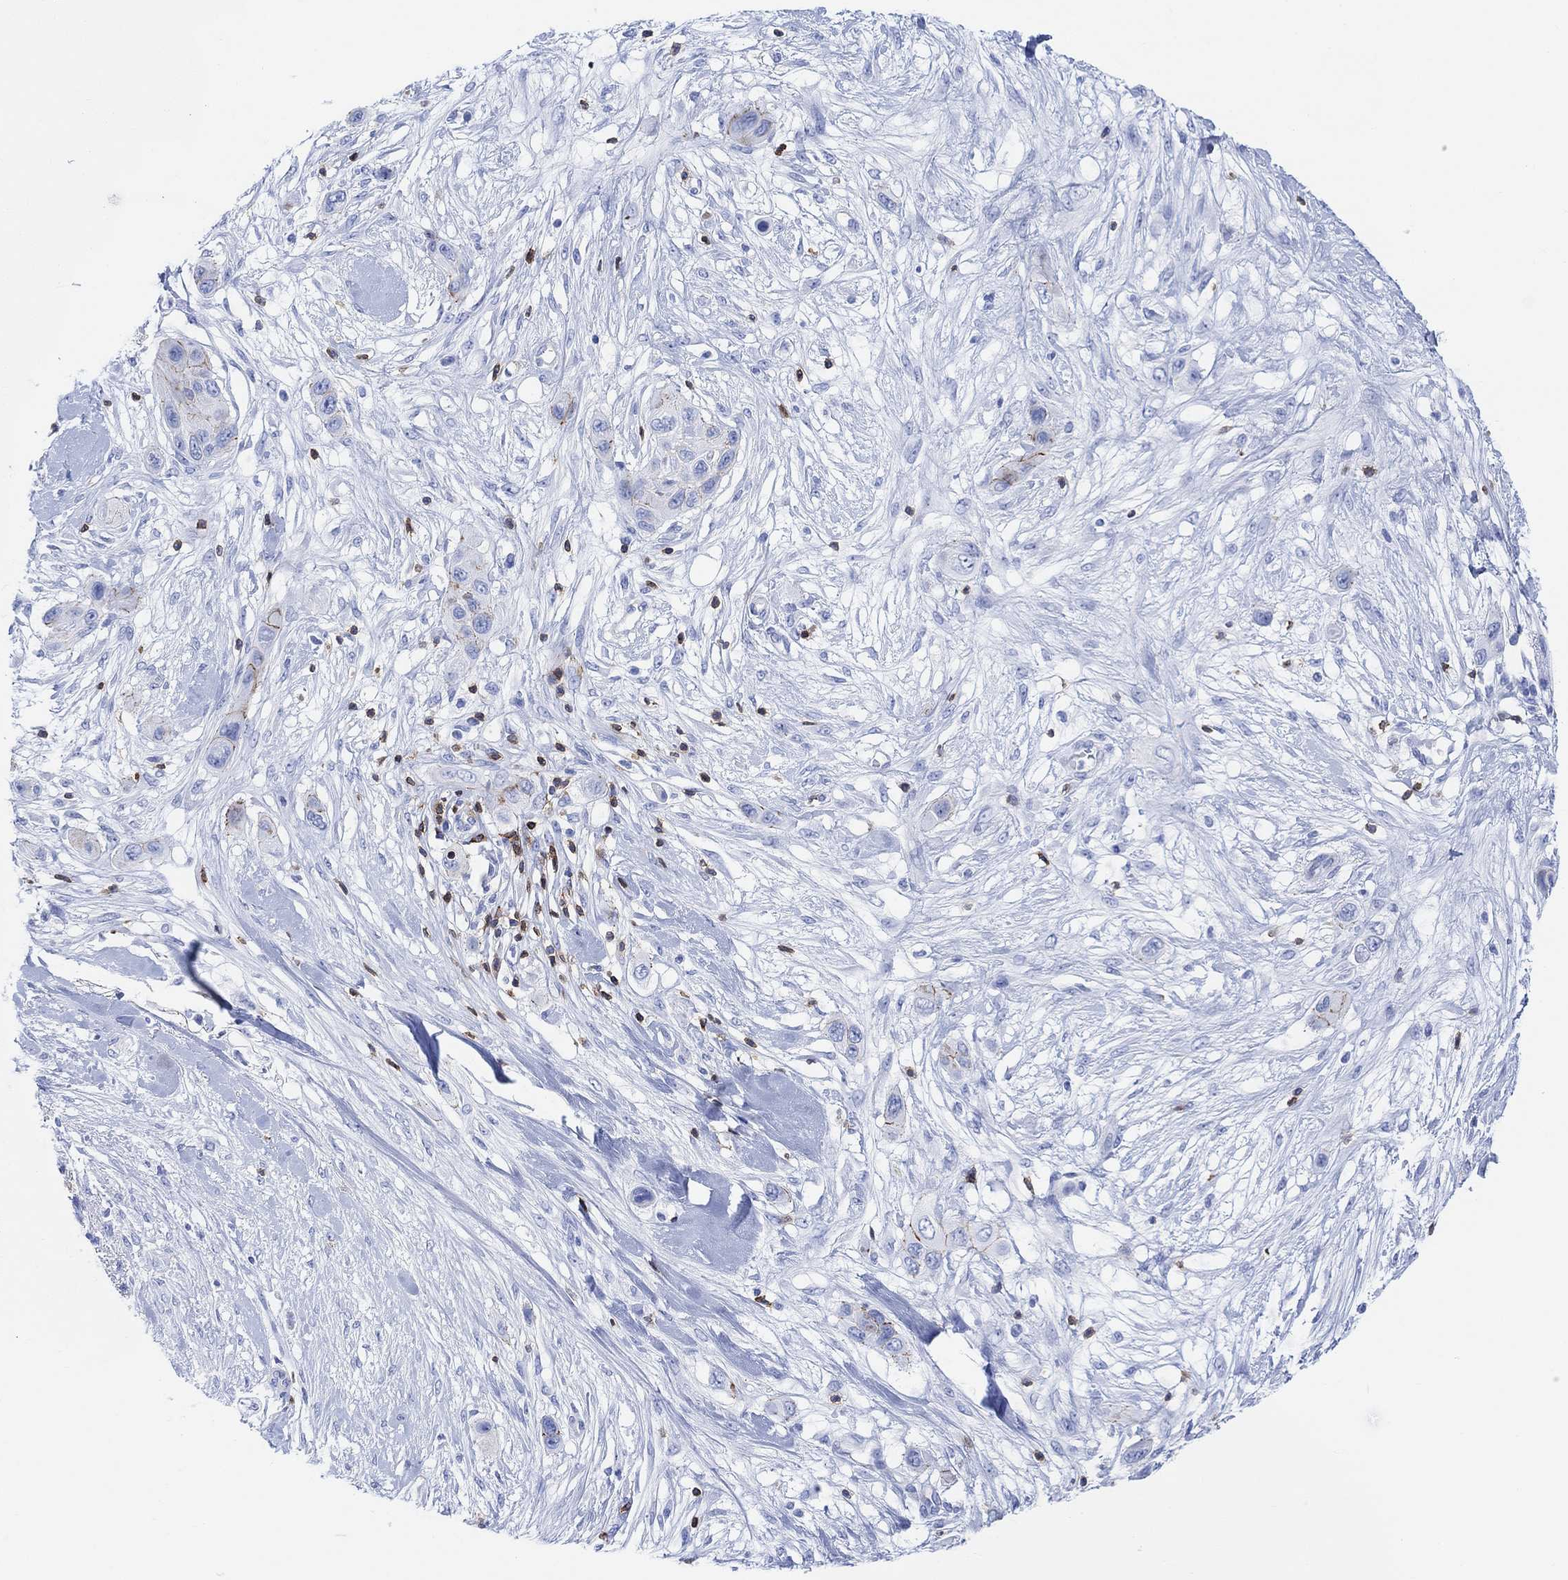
{"staining": {"intensity": "moderate", "quantity": "<25%", "location": "cytoplasmic/membranous"}, "tissue": "skin cancer", "cell_type": "Tumor cells", "image_type": "cancer", "snomed": [{"axis": "morphology", "description": "Squamous cell carcinoma, NOS"}, {"axis": "topography", "description": "Skin"}], "caption": "Protein staining of squamous cell carcinoma (skin) tissue demonstrates moderate cytoplasmic/membranous positivity in approximately <25% of tumor cells.", "gene": "GPR65", "patient": {"sex": "male", "age": 79}}